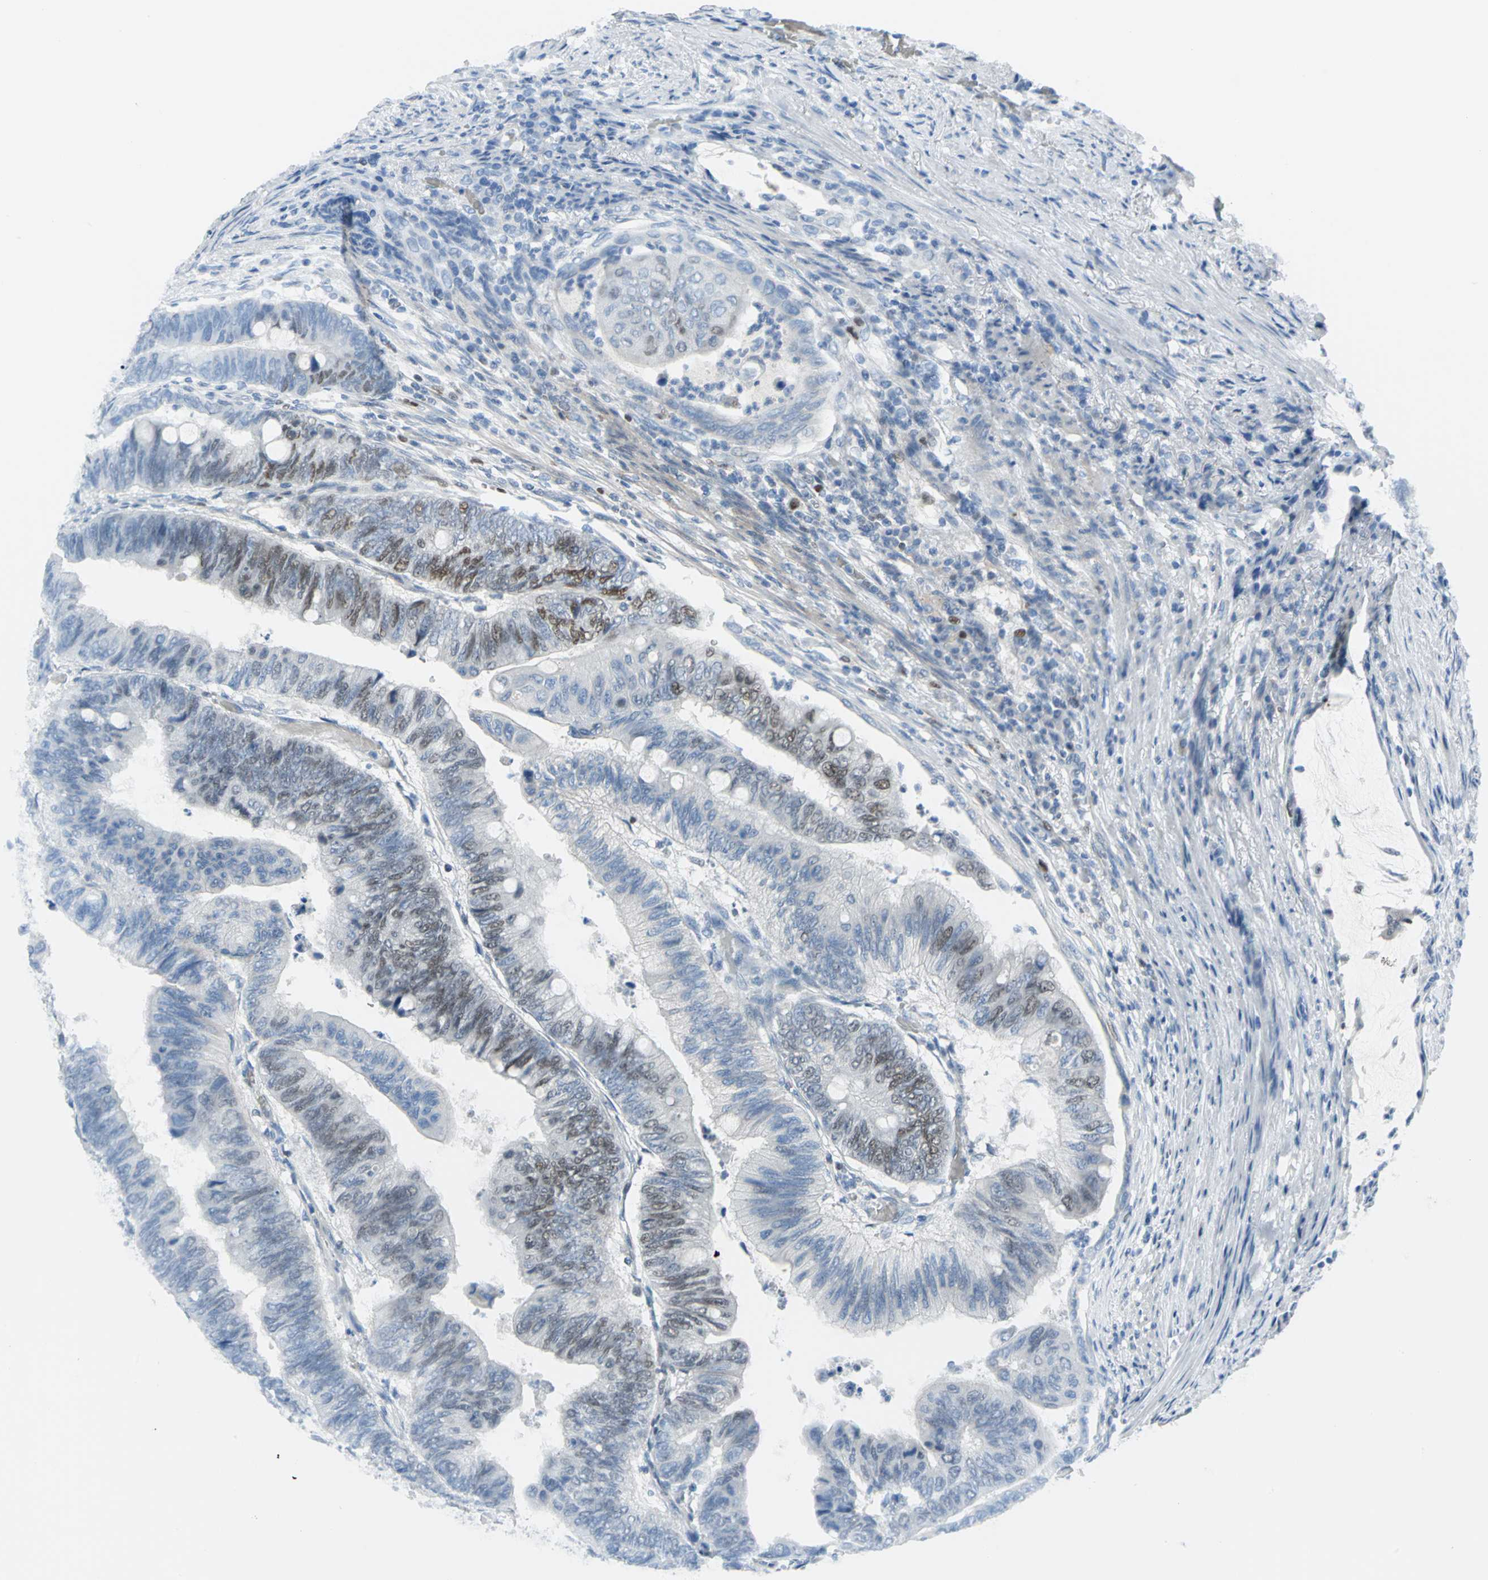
{"staining": {"intensity": "moderate", "quantity": "25%-75%", "location": "nuclear"}, "tissue": "colorectal cancer", "cell_type": "Tumor cells", "image_type": "cancer", "snomed": [{"axis": "morphology", "description": "Normal tissue, NOS"}, {"axis": "morphology", "description": "Adenocarcinoma, NOS"}, {"axis": "topography", "description": "Rectum"}, {"axis": "topography", "description": "Peripheral nerve tissue"}], "caption": "A medium amount of moderate nuclear positivity is present in approximately 25%-75% of tumor cells in colorectal adenocarcinoma tissue.", "gene": "MCM3", "patient": {"sex": "male", "age": 92}}